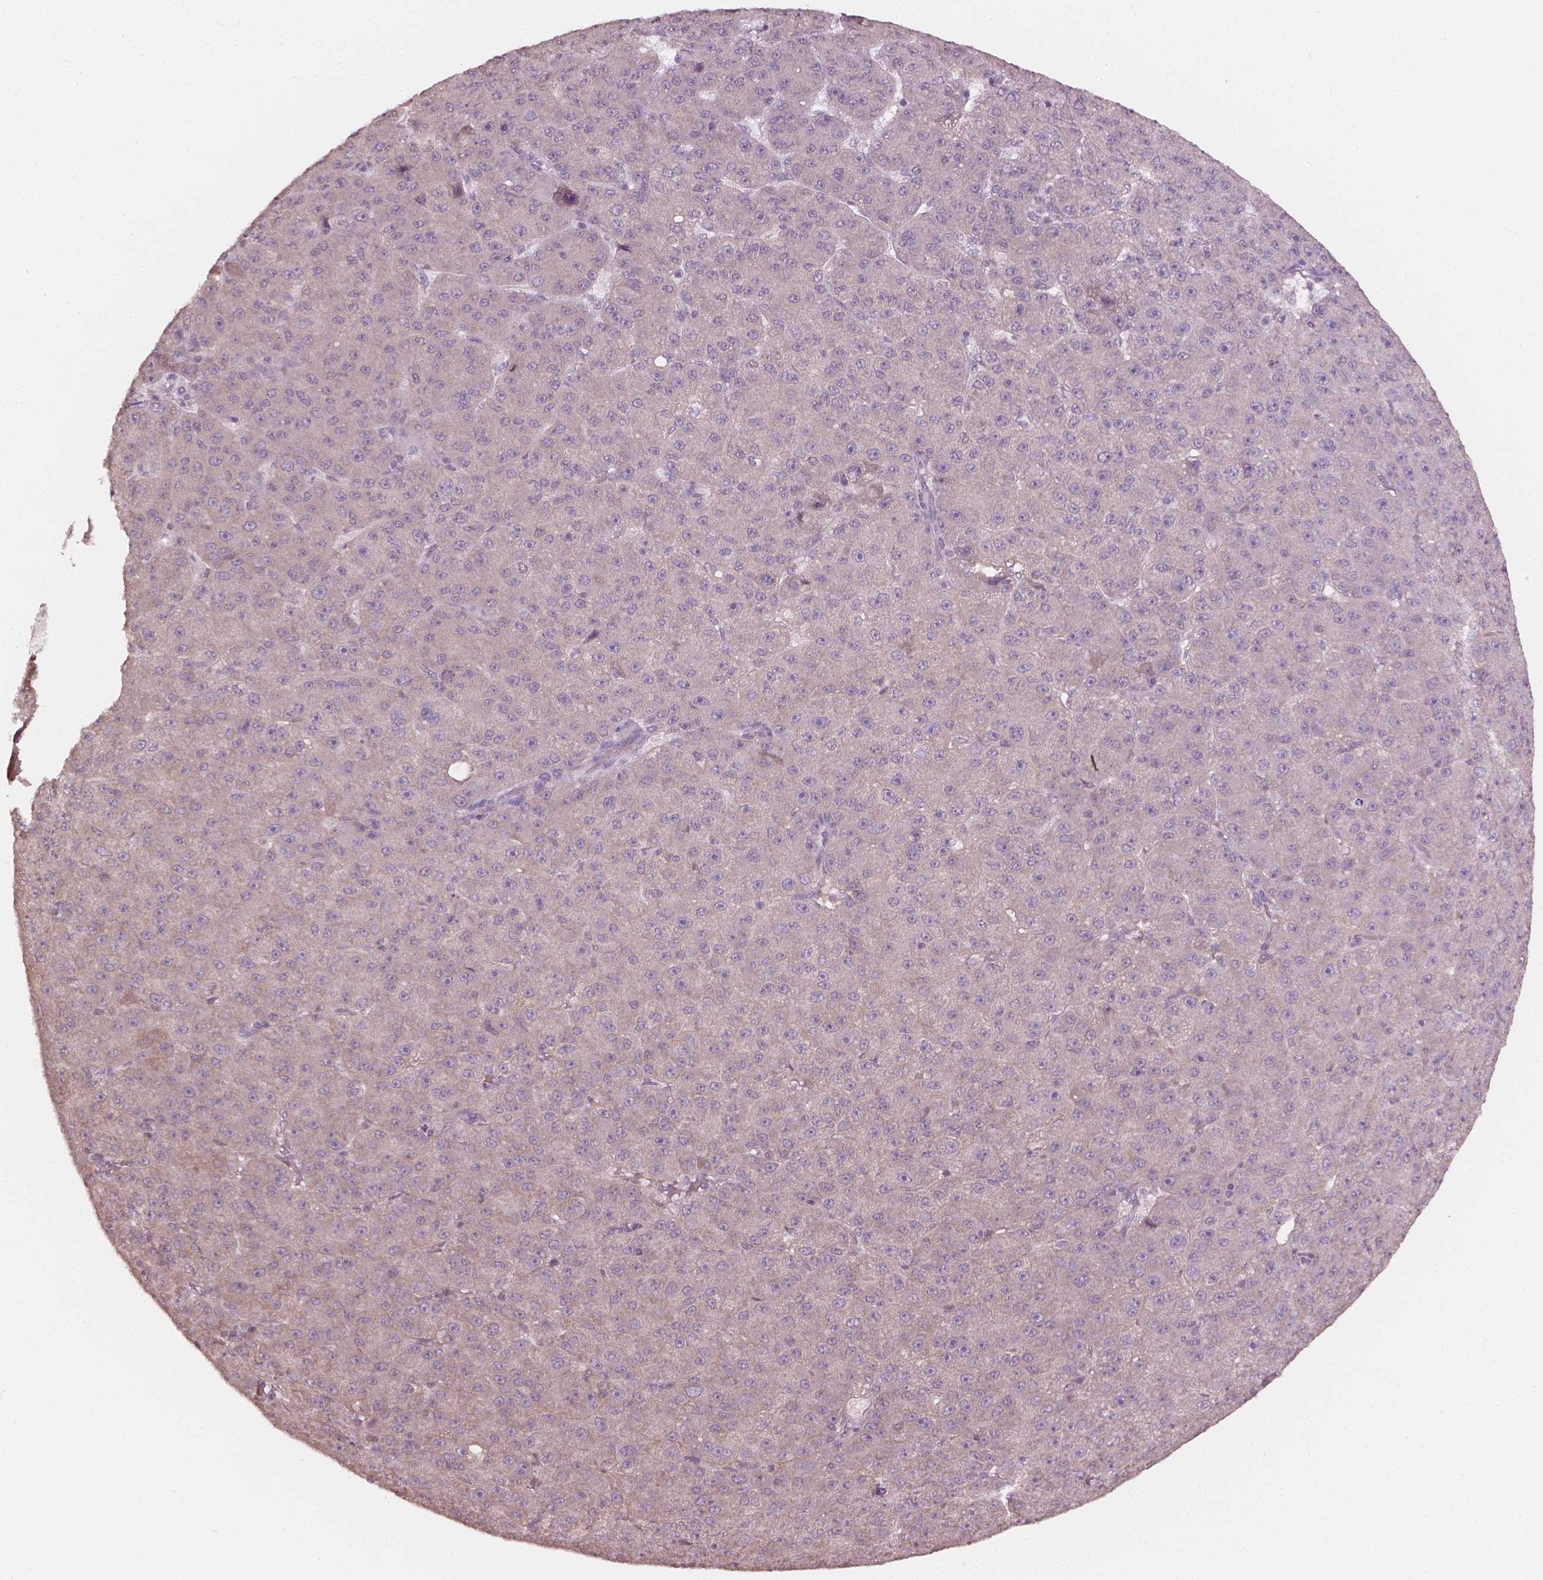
{"staining": {"intensity": "negative", "quantity": "none", "location": "none"}, "tissue": "liver cancer", "cell_type": "Tumor cells", "image_type": "cancer", "snomed": [{"axis": "morphology", "description": "Carcinoma, Hepatocellular, NOS"}, {"axis": "topography", "description": "Liver"}], "caption": "A micrograph of human hepatocellular carcinoma (liver) is negative for staining in tumor cells.", "gene": "NOS1AP", "patient": {"sex": "male", "age": 67}}